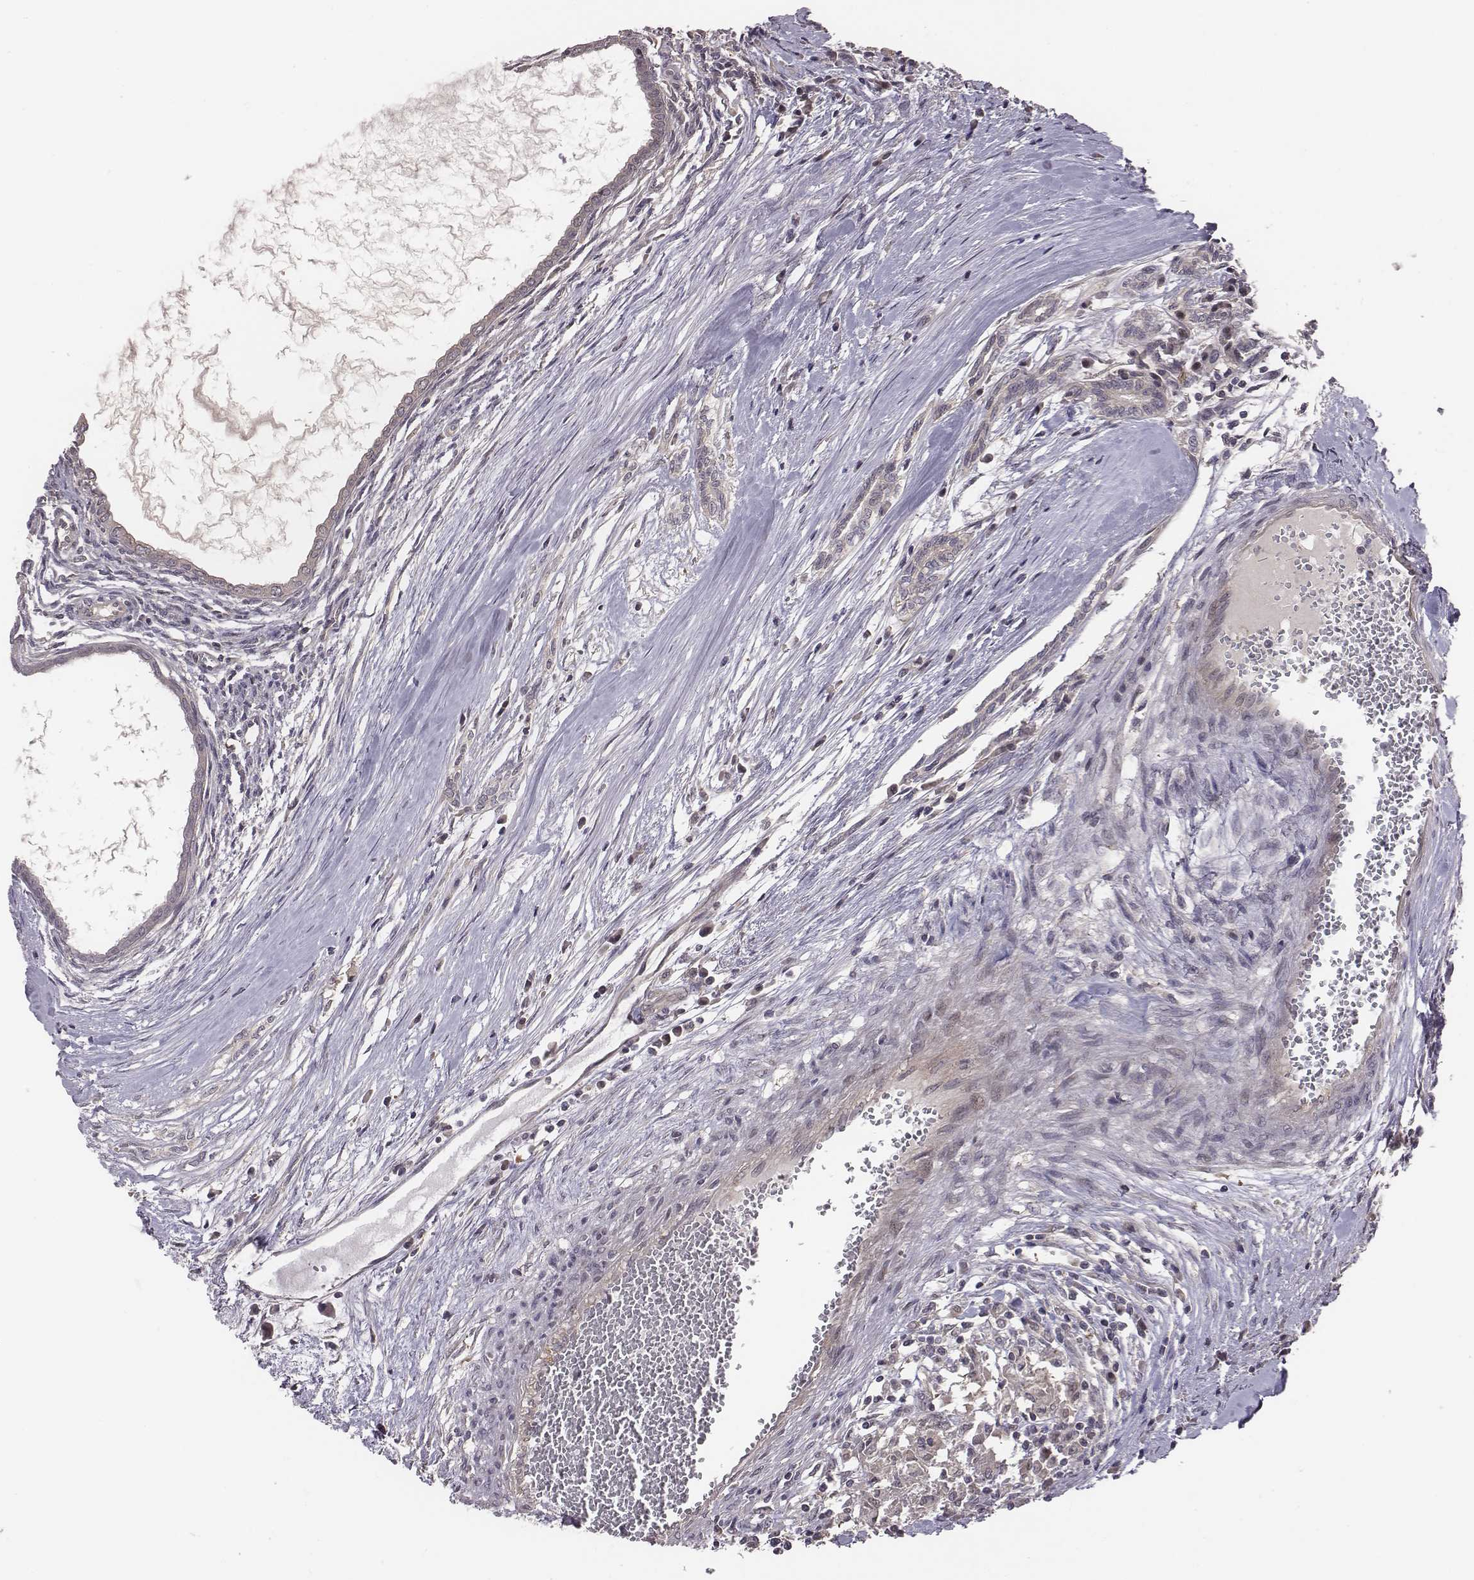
{"staining": {"intensity": "negative", "quantity": "none", "location": "none"}, "tissue": "testis cancer", "cell_type": "Tumor cells", "image_type": "cancer", "snomed": [{"axis": "morphology", "description": "Carcinoma, Embryonal, NOS"}, {"axis": "topography", "description": "Testis"}], "caption": "A micrograph of human testis cancer (embryonal carcinoma) is negative for staining in tumor cells. (Stains: DAB IHC with hematoxylin counter stain, Microscopy: brightfield microscopy at high magnification).", "gene": "SMURF2", "patient": {"sex": "male", "age": 37}}